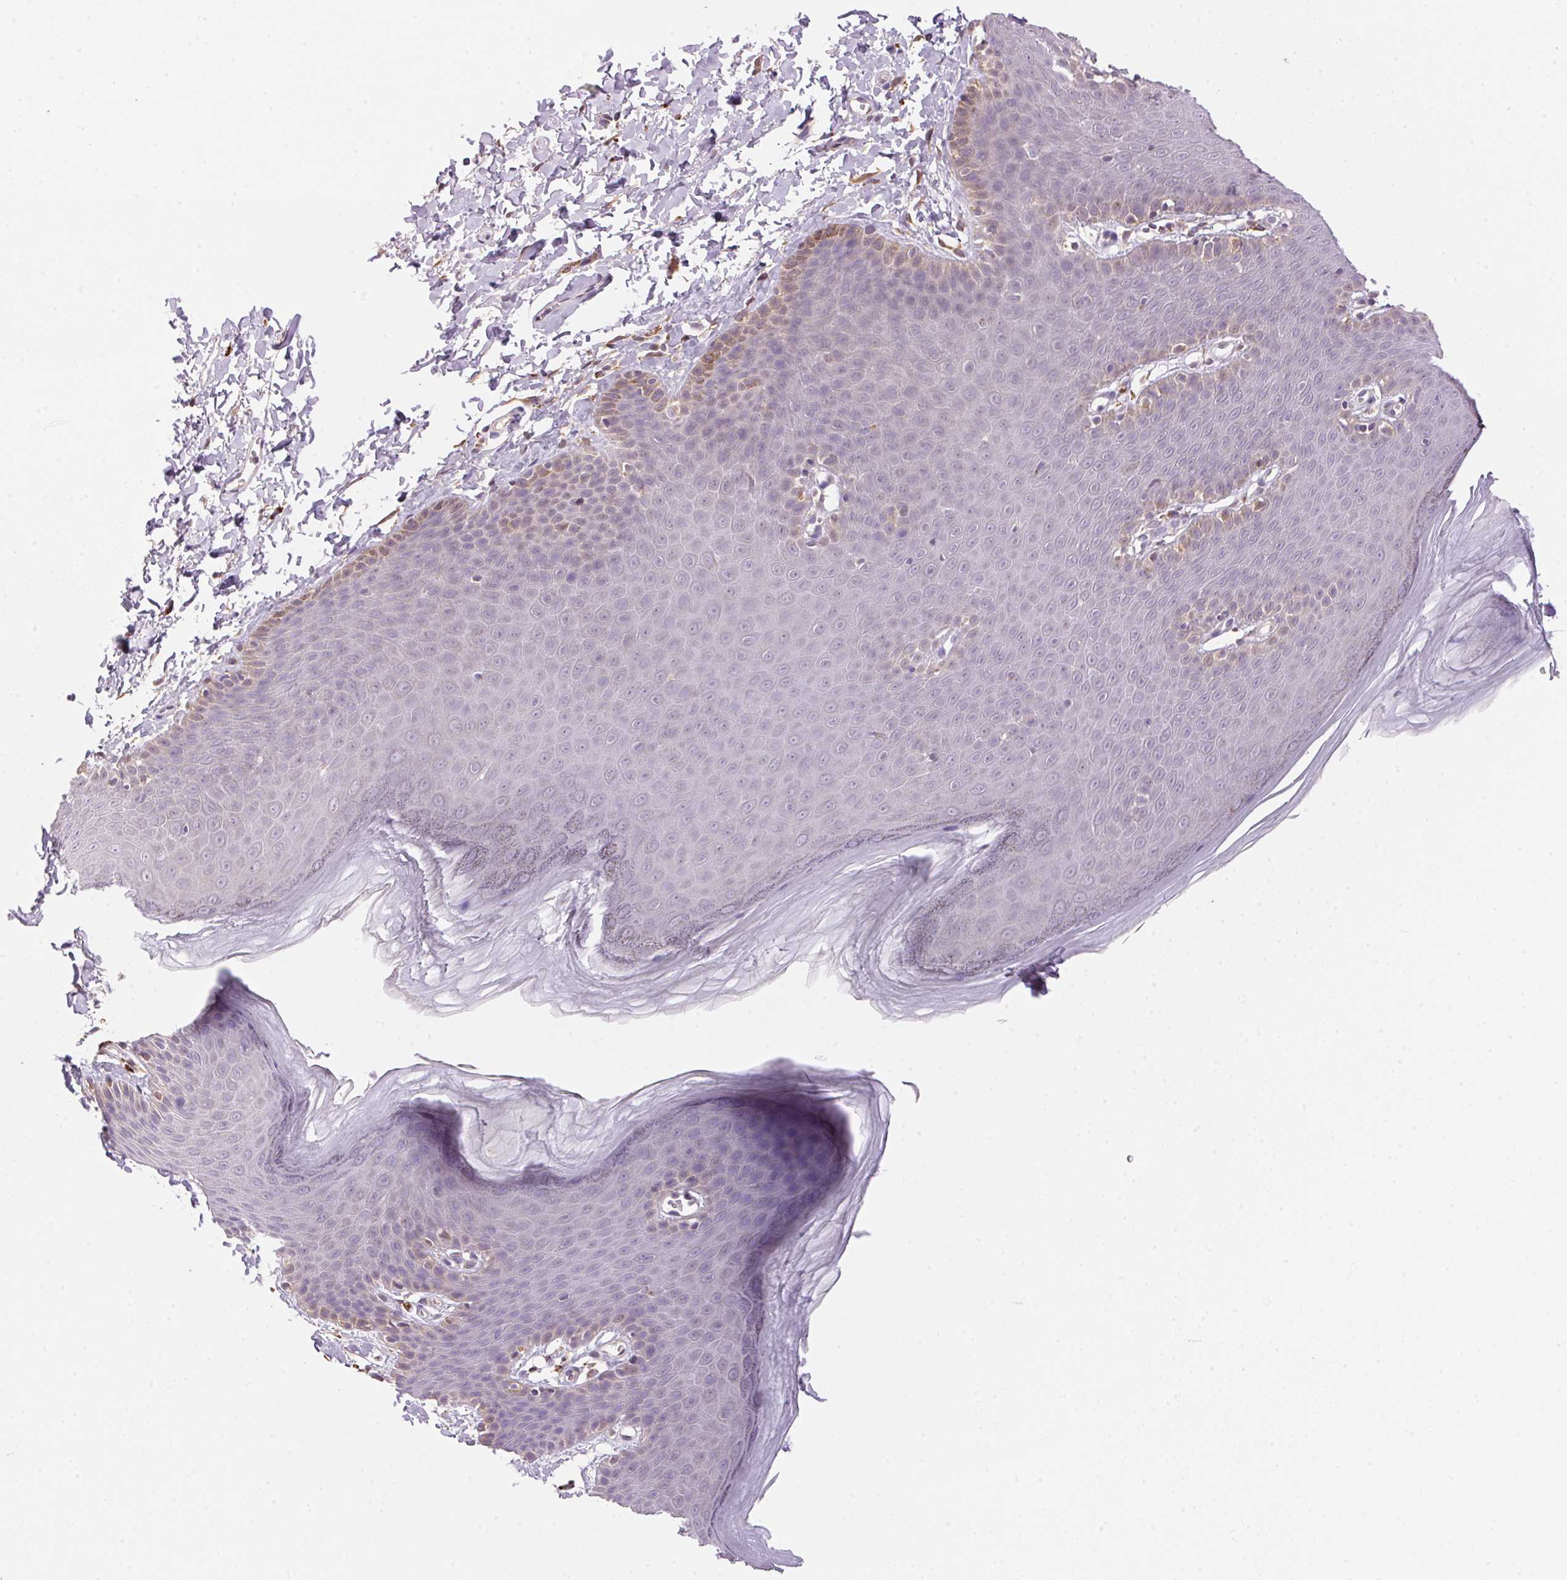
{"staining": {"intensity": "weak", "quantity": "<25%", "location": "cytoplasmic/membranous"}, "tissue": "skin", "cell_type": "Epidermal cells", "image_type": "normal", "snomed": [{"axis": "morphology", "description": "Normal tissue, NOS"}, {"axis": "topography", "description": "Anal"}], "caption": "A high-resolution histopathology image shows IHC staining of normal skin, which exhibits no significant expression in epidermal cells.", "gene": "ADH5", "patient": {"sex": "male", "age": 53}}